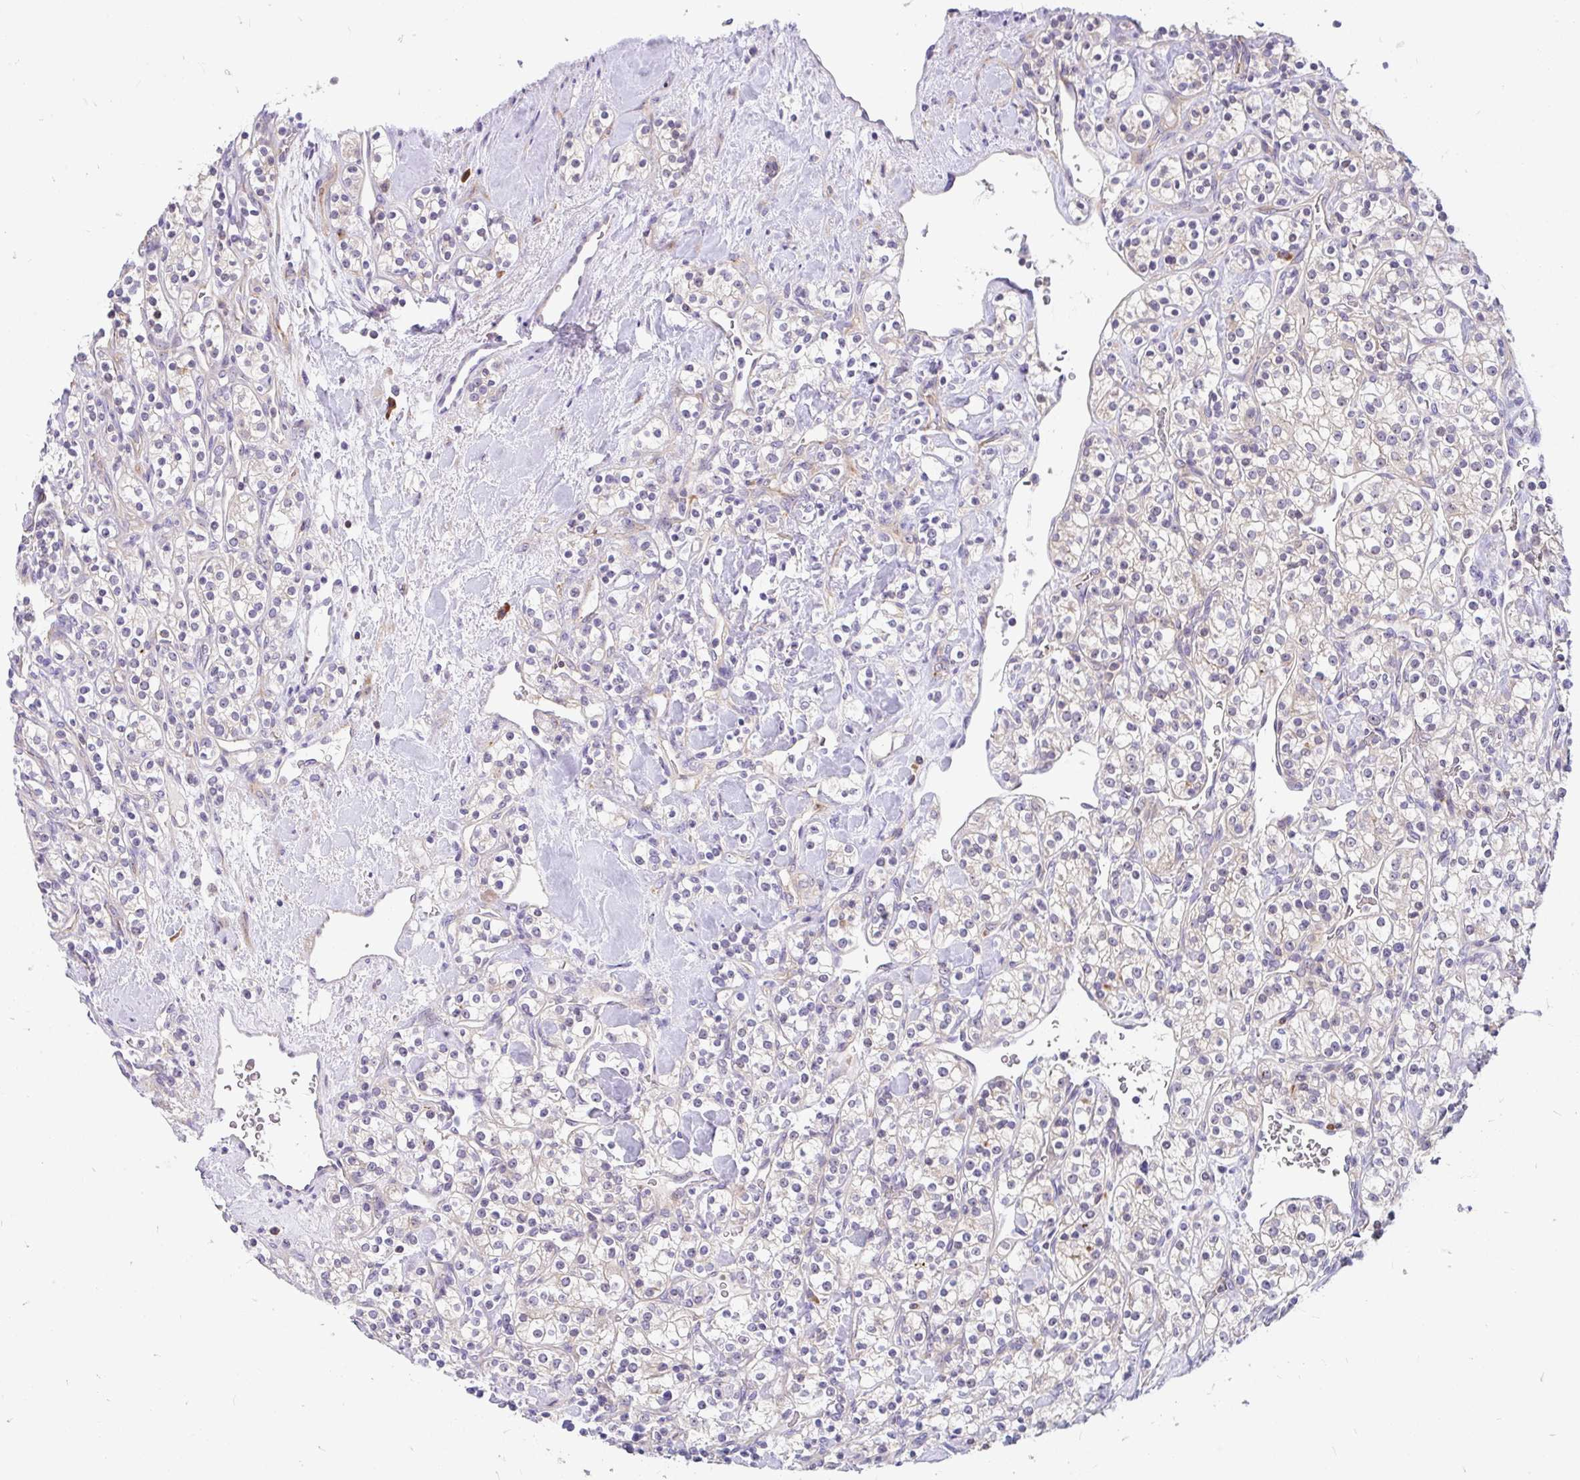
{"staining": {"intensity": "weak", "quantity": "<25%", "location": "cytoplasmic/membranous"}, "tissue": "renal cancer", "cell_type": "Tumor cells", "image_type": "cancer", "snomed": [{"axis": "morphology", "description": "Adenocarcinoma, NOS"}, {"axis": "topography", "description": "Kidney"}], "caption": "This is a micrograph of immunohistochemistry (IHC) staining of renal cancer (adenocarcinoma), which shows no staining in tumor cells.", "gene": "LRRC26", "patient": {"sex": "male", "age": 77}}